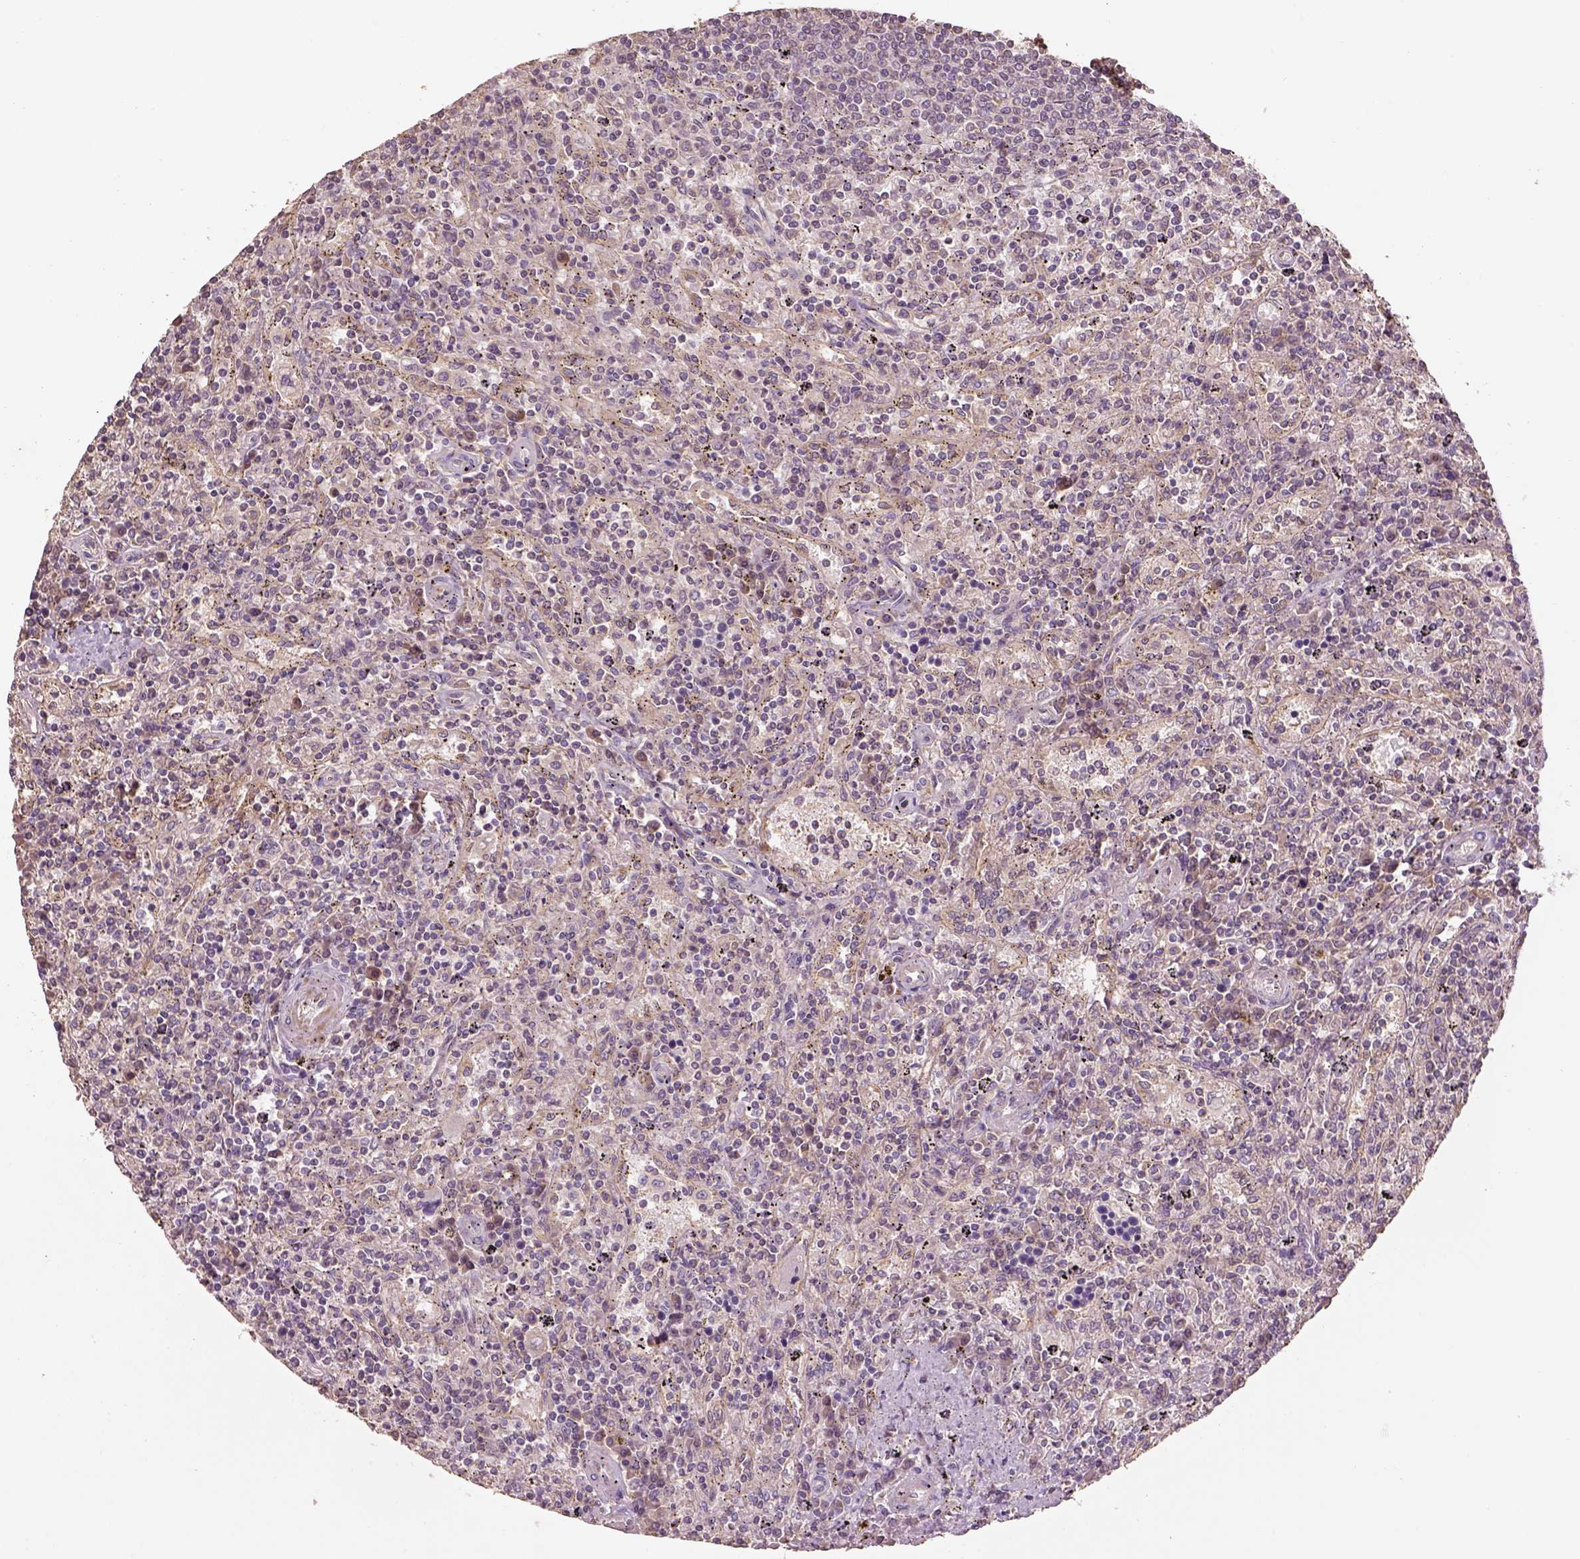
{"staining": {"intensity": "negative", "quantity": "none", "location": "none"}, "tissue": "lymphoma", "cell_type": "Tumor cells", "image_type": "cancer", "snomed": [{"axis": "morphology", "description": "Malignant lymphoma, non-Hodgkin's type, Low grade"}, {"axis": "topography", "description": "Spleen"}], "caption": "Immunohistochemical staining of low-grade malignant lymphoma, non-Hodgkin's type exhibits no significant expression in tumor cells. The staining is performed using DAB (3,3'-diaminobenzidine) brown chromogen with nuclei counter-stained in using hematoxylin.", "gene": "AP1B1", "patient": {"sex": "male", "age": 62}}